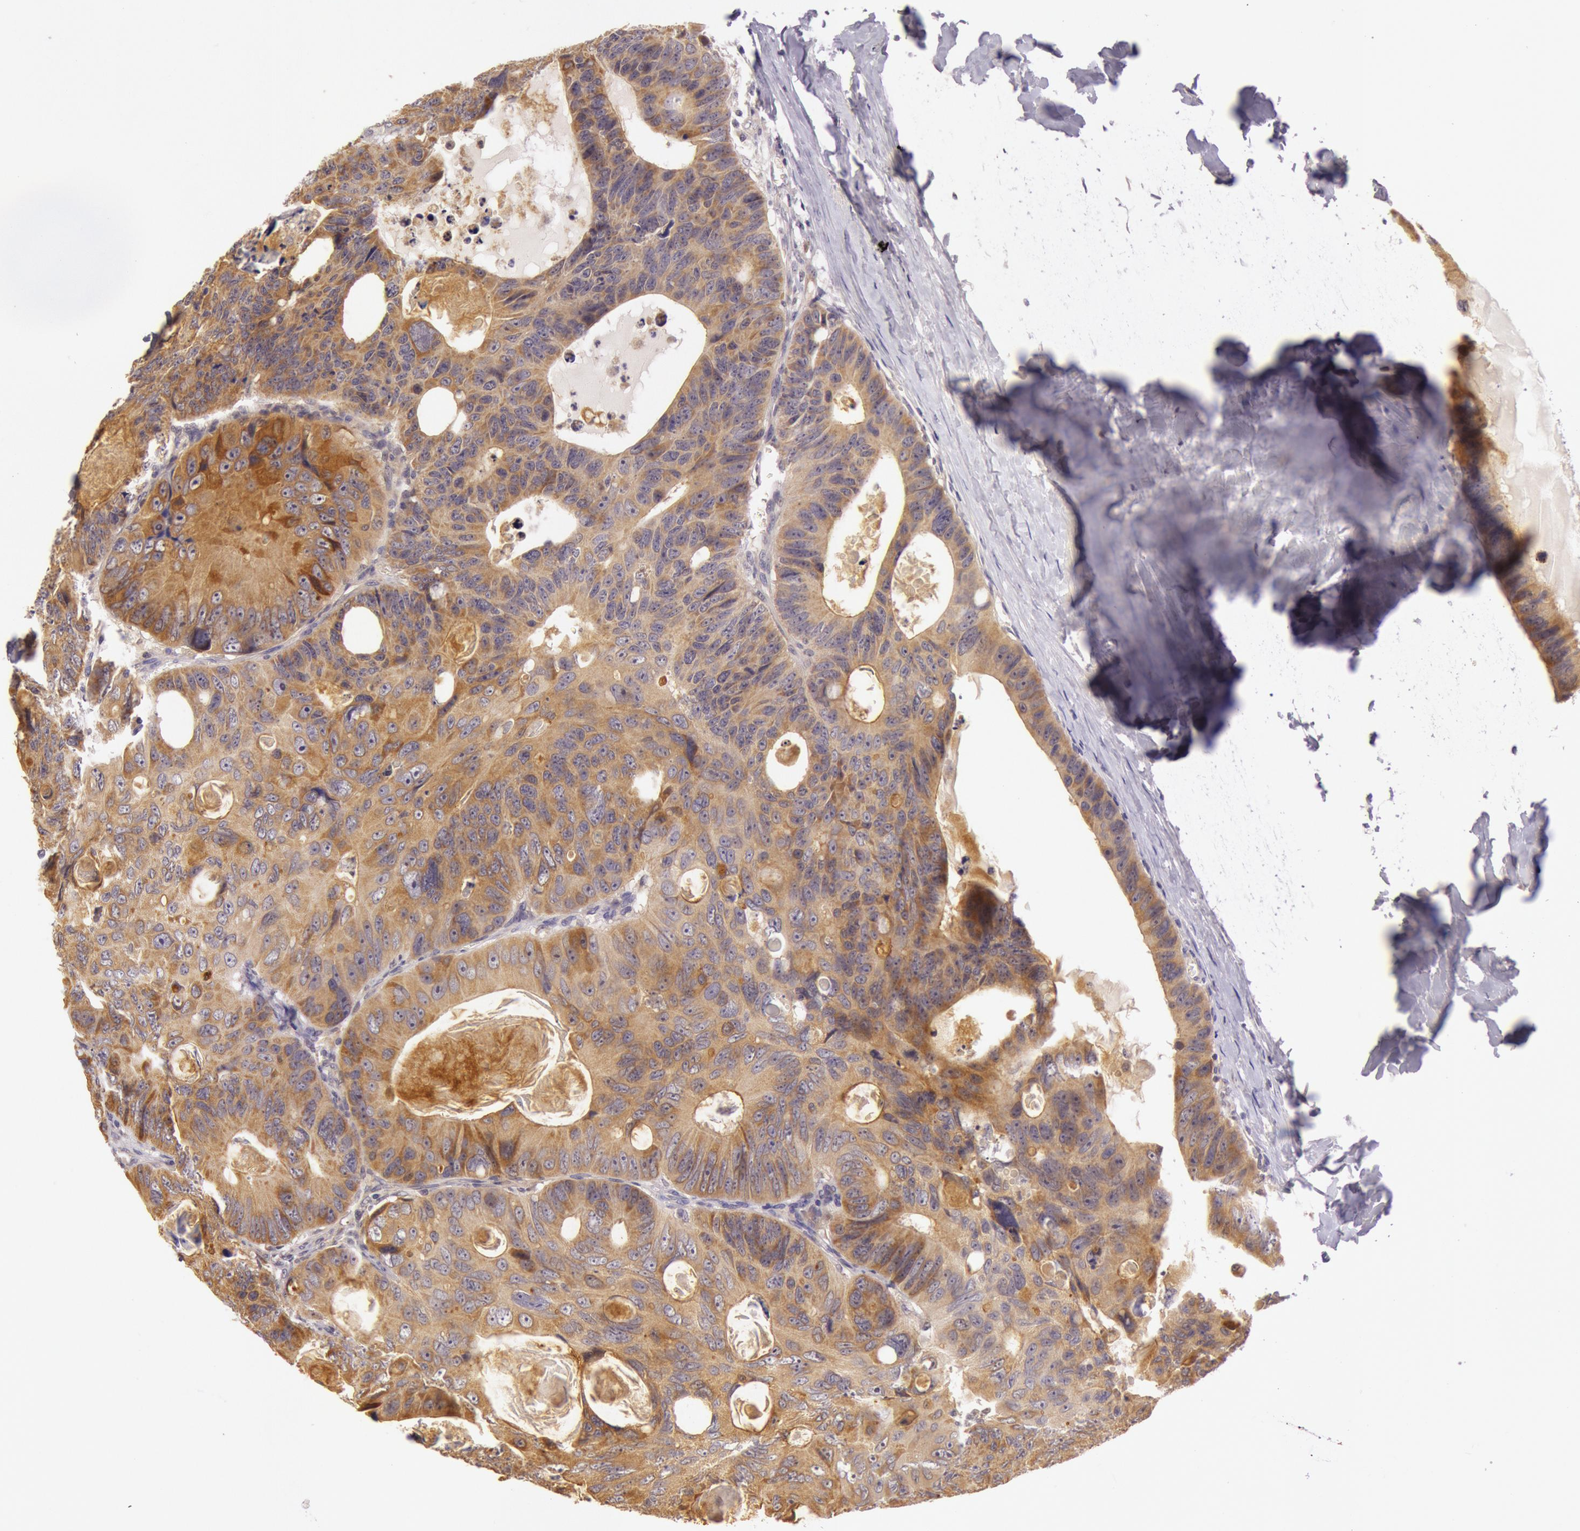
{"staining": {"intensity": "strong", "quantity": ">75%", "location": "cytoplasmic/membranous"}, "tissue": "colorectal cancer", "cell_type": "Tumor cells", "image_type": "cancer", "snomed": [{"axis": "morphology", "description": "Adenocarcinoma, NOS"}, {"axis": "topography", "description": "Colon"}], "caption": "An immunohistochemistry photomicrograph of neoplastic tissue is shown. Protein staining in brown labels strong cytoplasmic/membranous positivity in colorectal cancer within tumor cells.", "gene": "CDK16", "patient": {"sex": "female", "age": 55}}